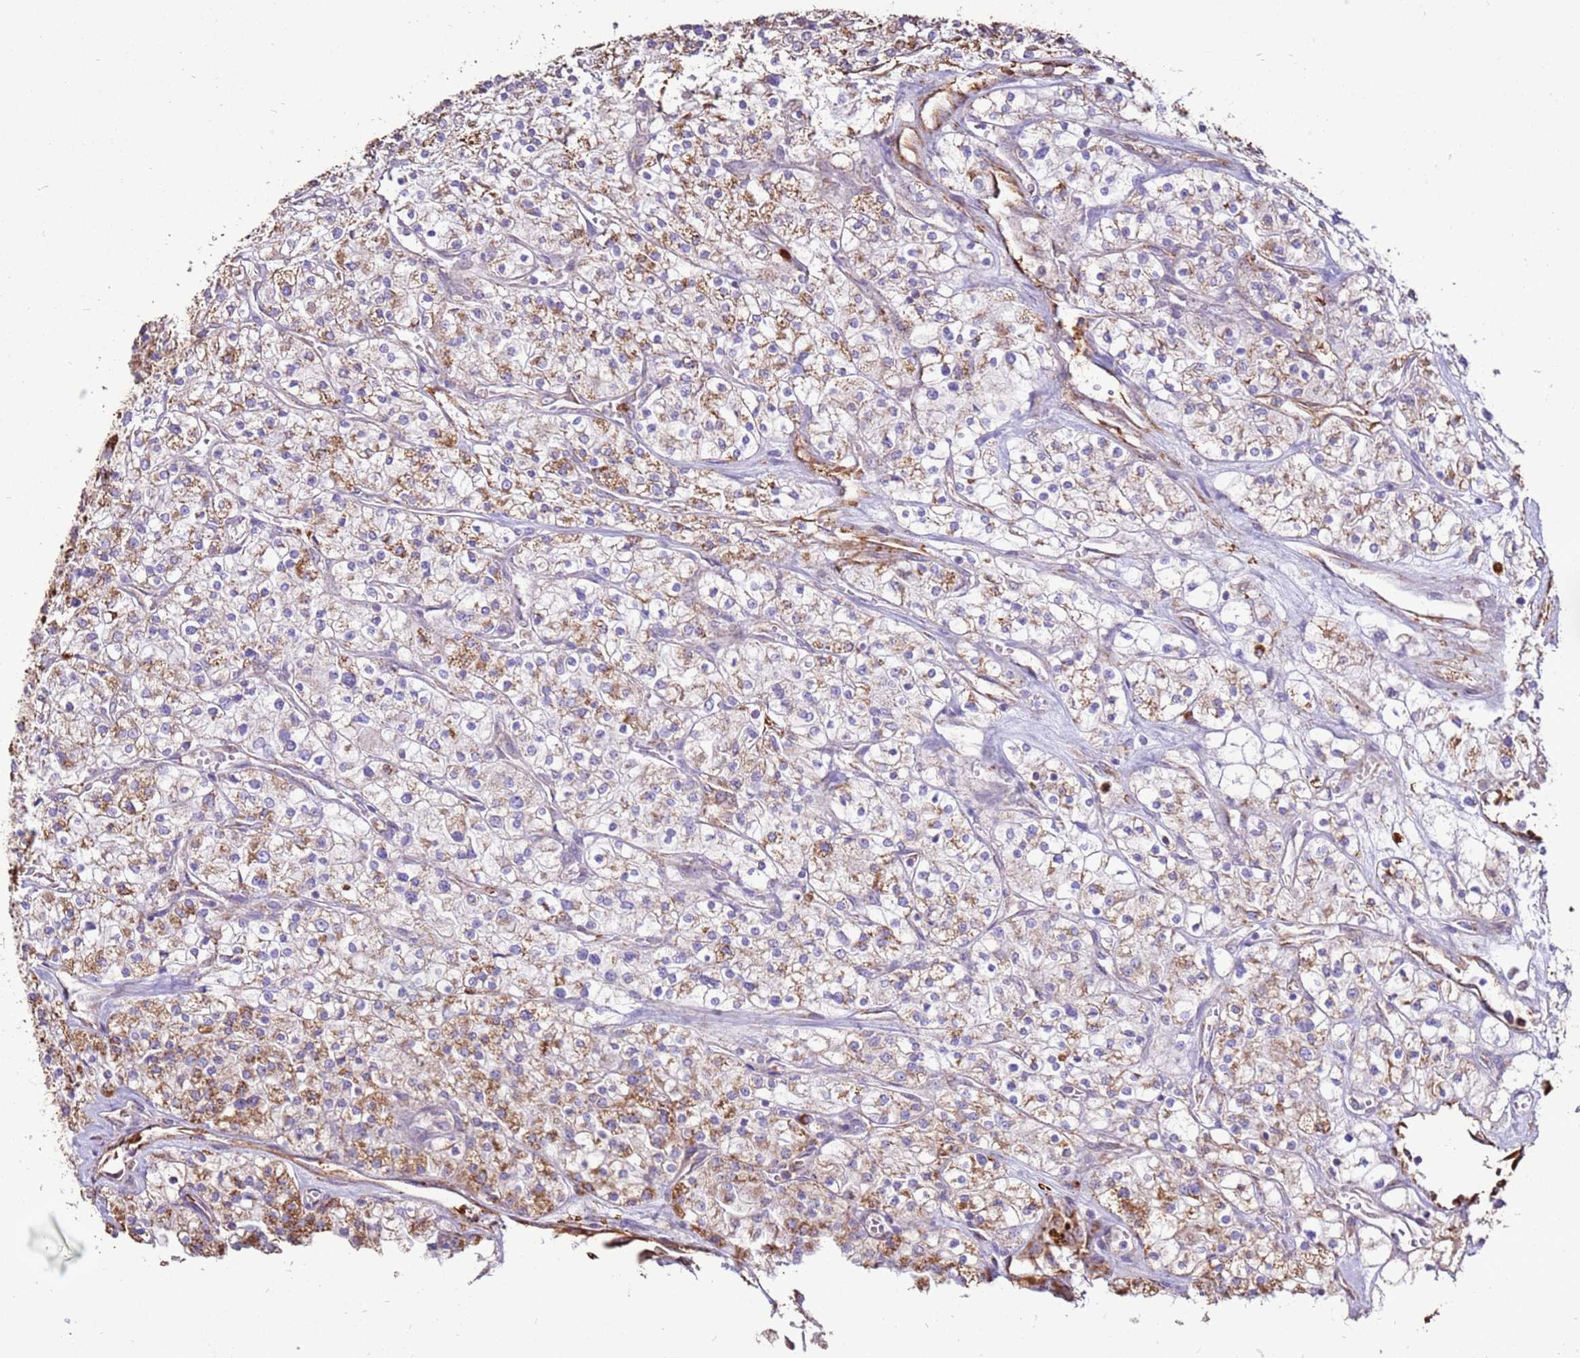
{"staining": {"intensity": "weak", "quantity": "25%-75%", "location": "cytoplasmic/membranous"}, "tissue": "renal cancer", "cell_type": "Tumor cells", "image_type": "cancer", "snomed": [{"axis": "morphology", "description": "Adenocarcinoma, NOS"}, {"axis": "topography", "description": "Kidney"}], "caption": "Brown immunohistochemical staining in human renal adenocarcinoma displays weak cytoplasmic/membranous expression in approximately 25%-75% of tumor cells. (IHC, brightfield microscopy, high magnification).", "gene": "DDX59", "patient": {"sex": "male", "age": 80}}